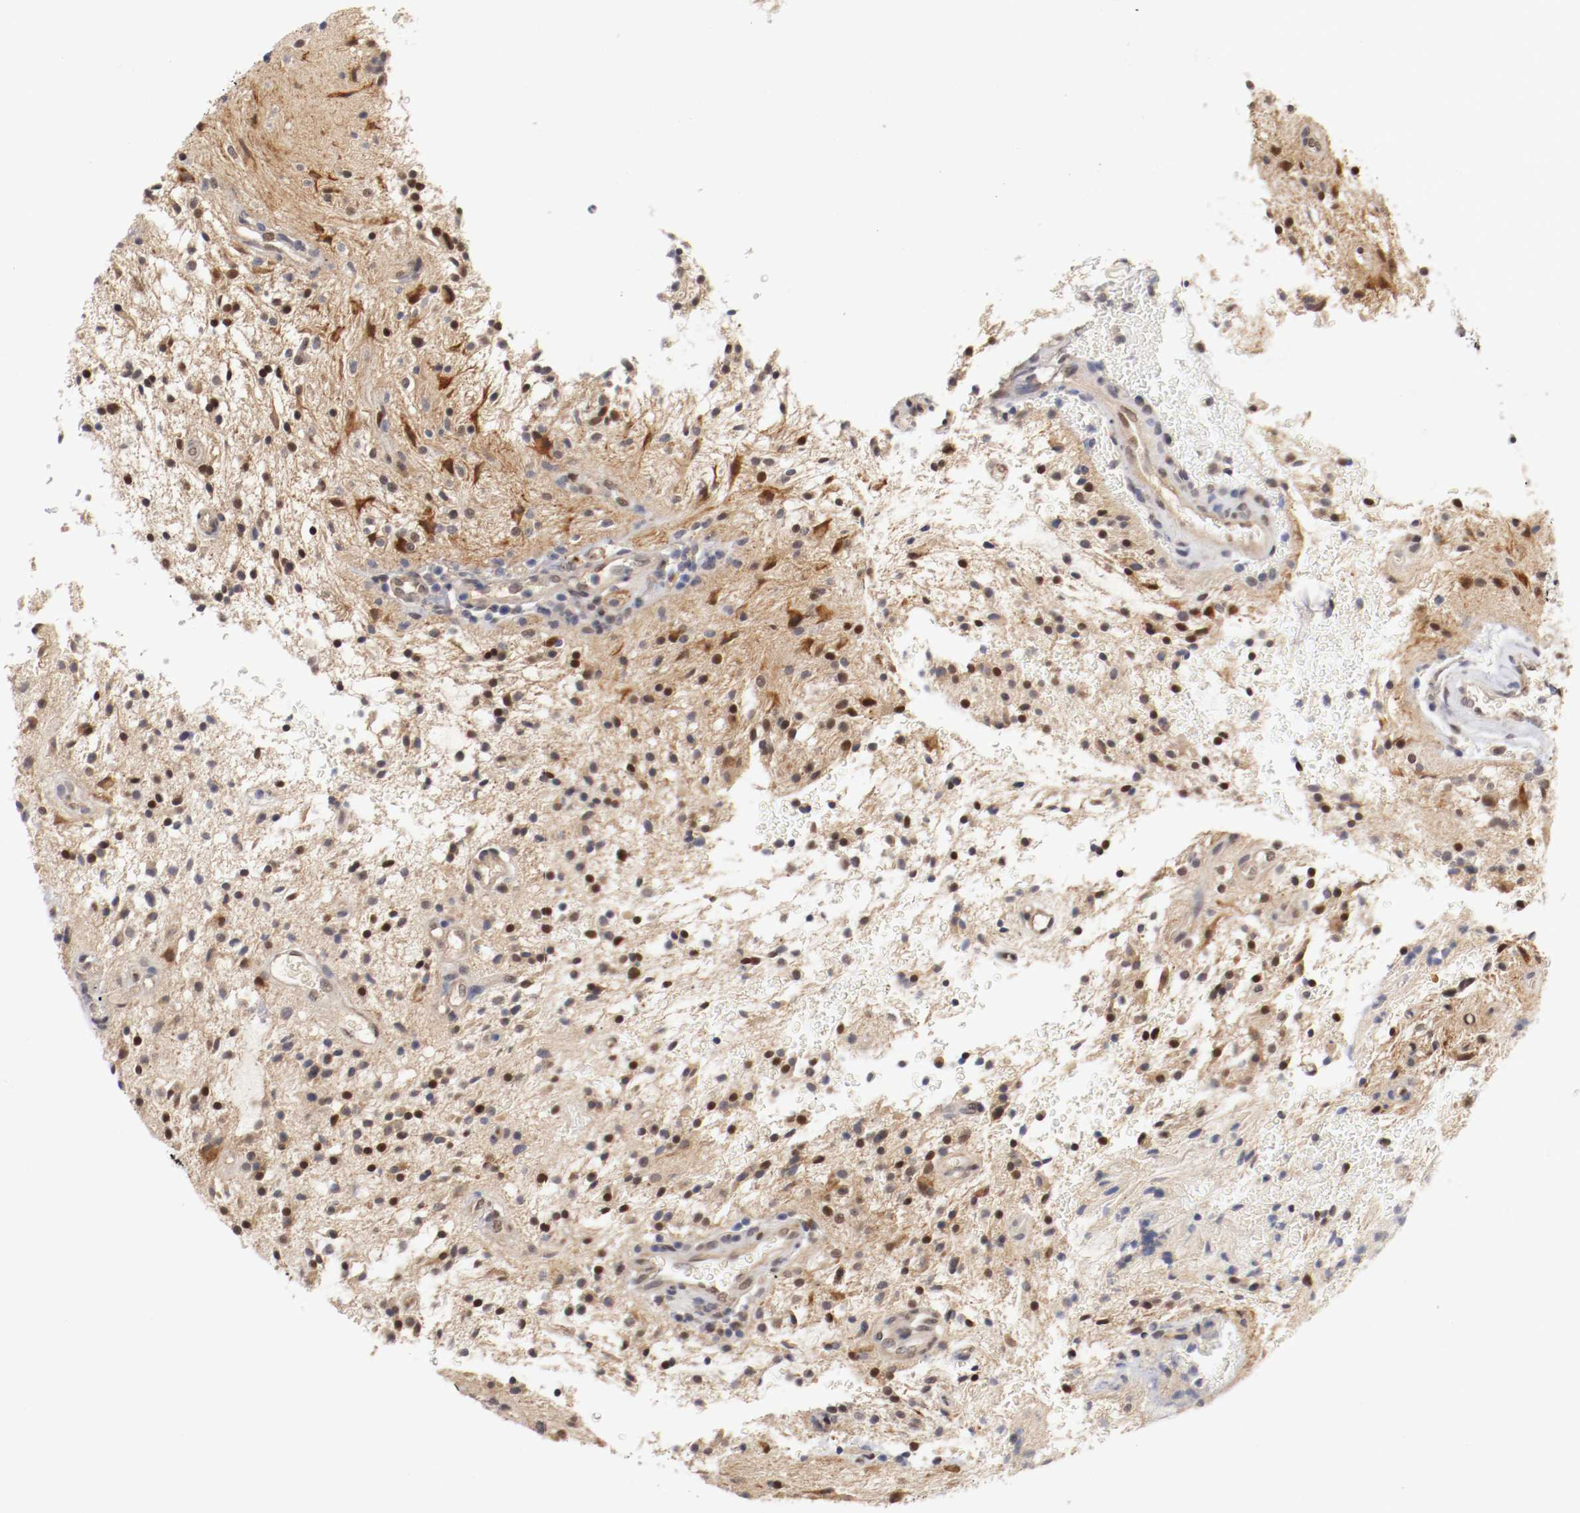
{"staining": {"intensity": "weak", "quantity": ">75%", "location": "cytoplasmic/membranous,nuclear"}, "tissue": "glioma", "cell_type": "Tumor cells", "image_type": "cancer", "snomed": [{"axis": "morphology", "description": "Glioma, malignant, NOS"}, {"axis": "topography", "description": "Cerebellum"}], "caption": "IHC photomicrograph of neoplastic tissue: human malignant glioma stained using immunohistochemistry shows low levels of weak protein expression localized specifically in the cytoplasmic/membranous and nuclear of tumor cells, appearing as a cytoplasmic/membranous and nuclear brown color.", "gene": "DNMT3B", "patient": {"sex": "female", "age": 10}}